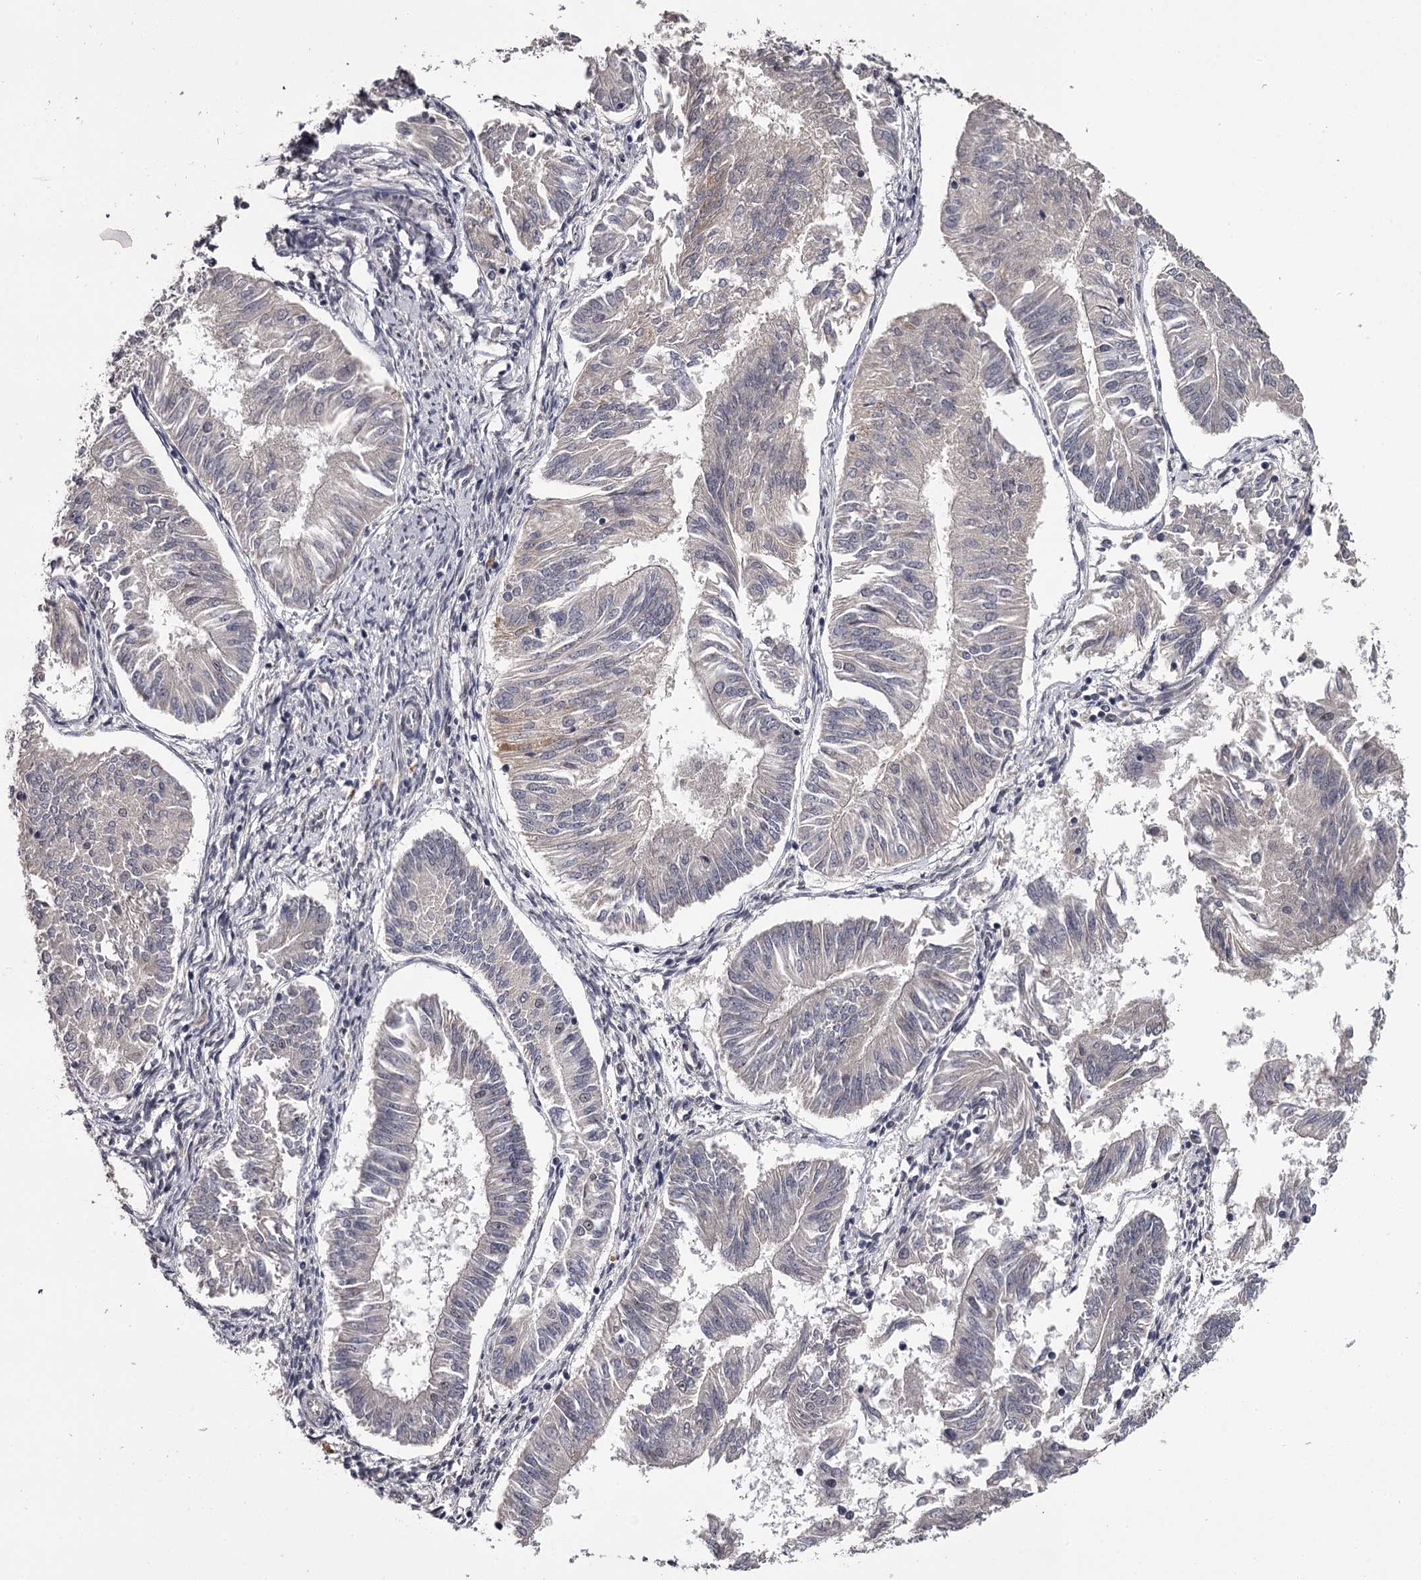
{"staining": {"intensity": "negative", "quantity": "none", "location": "none"}, "tissue": "endometrial cancer", "cell_type": "Tumor cells", "image_type": "cancer", "snomed": [{"axis": "morphology", "description": "Adenocarcinoma, NOS"}, {"axis": "topography", "description": "Endometrium"}], "caption": "DAB (3,3'-diaminobenzidine) immunohistochemical staining of endometrial adenocarcinoma shows no significant positivity in tumor cells. The staining was performed using DAB (3,3'-diaminobenzidine) to visualize the protein expression in brown, while the nuclei were stained in blue with hematoxylin (Magnification: 20x).", "gene": "RNF44", "patient": {"sex": "female", "age": 58}}